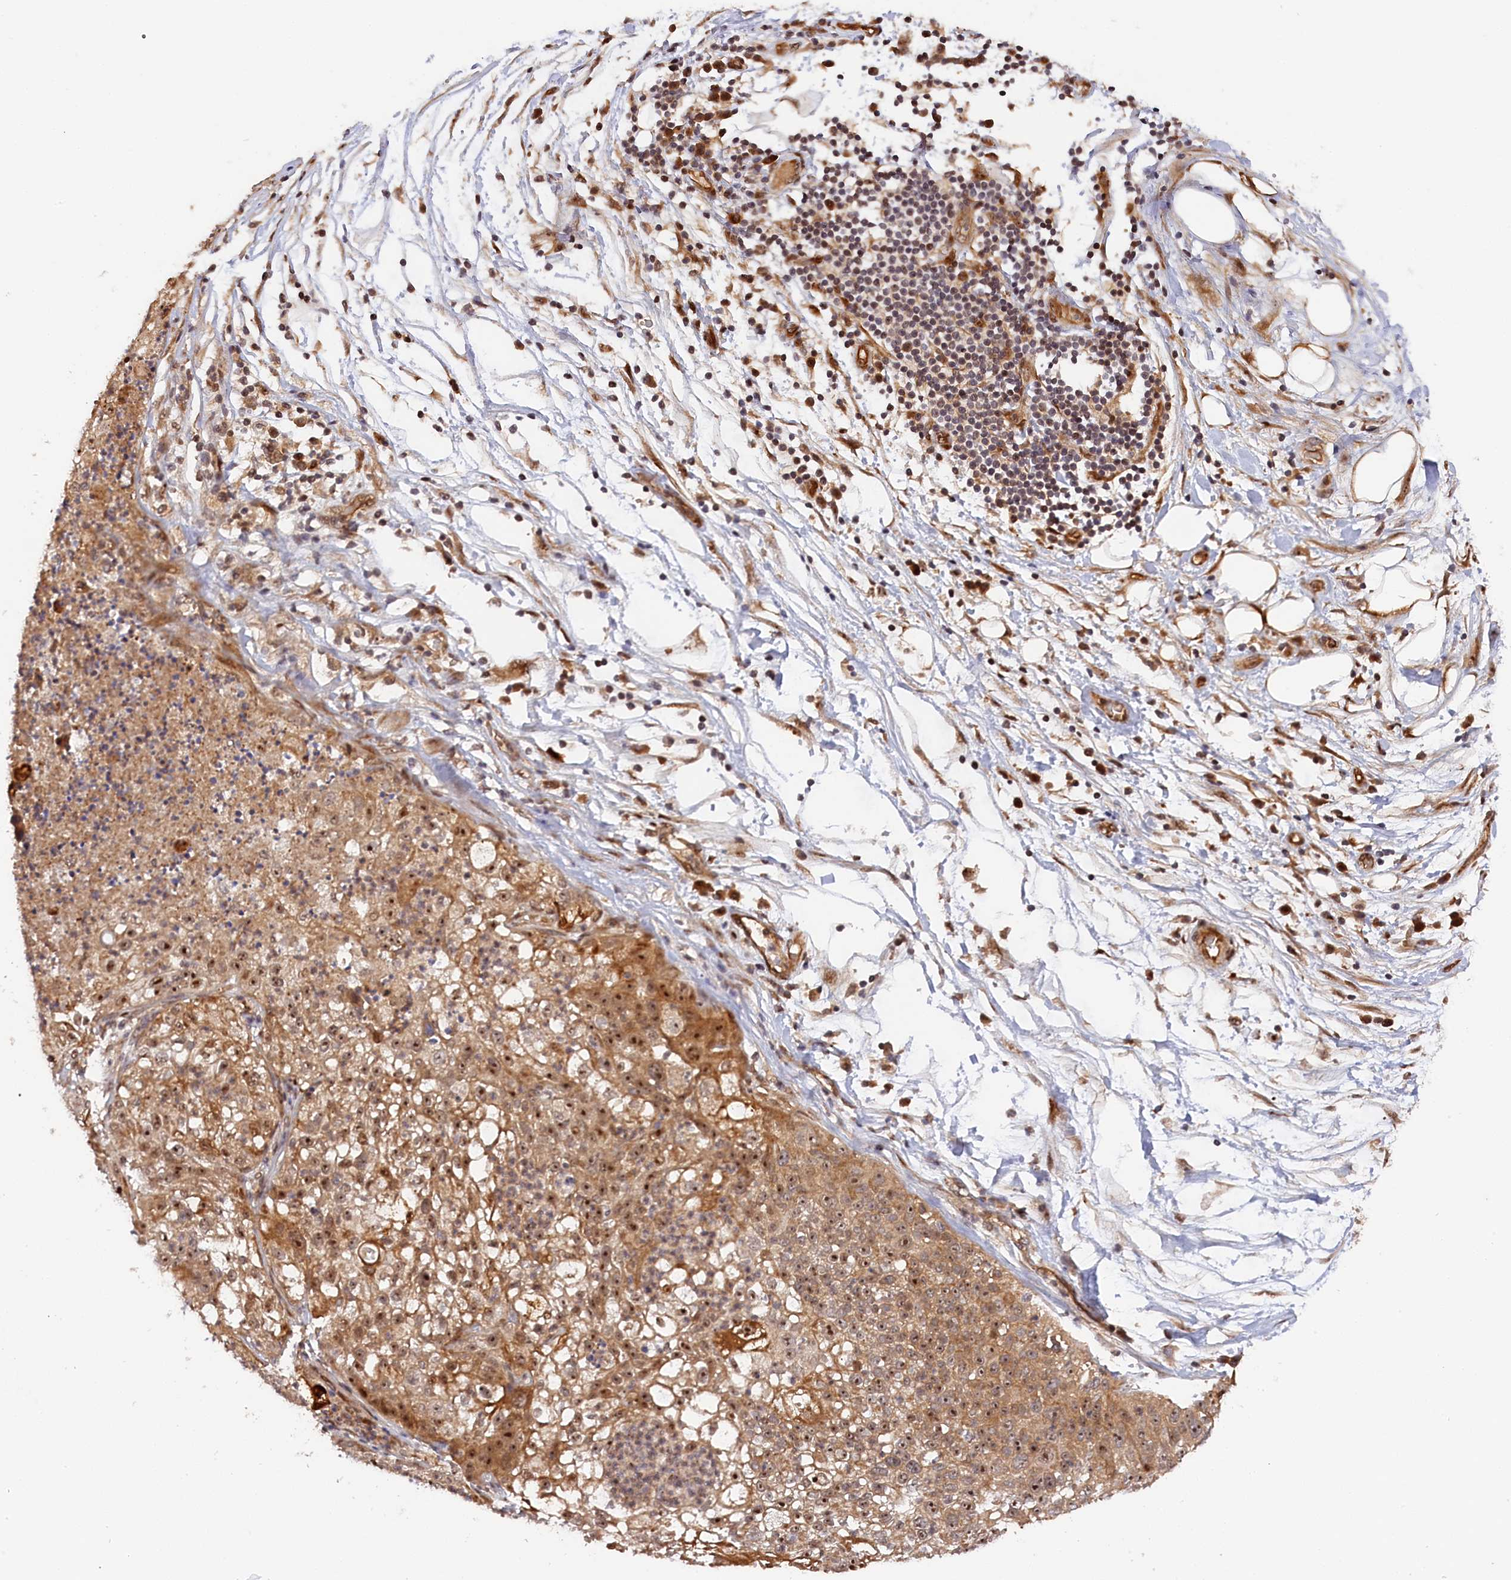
{"staining": {"intensity": "moderate", "quantity": ">75%", "location": "cytoplasmic/membranous,nuclear"}, "tissue": "lung cancer", "cell_type": "Tumor cells", "image_type": "cancer", "snomed": [{"axis": "morphology", "description": "Inflammation, NOS"}, {"axis": "morphology", "description": "Squamous cell carcinoma, NOS"}, {"axis": "topography", "description": "Lymph node"}, {"axis": "topography", "description": "Soft tissue"}, {"axis": "topography", "description": "Lung"}], "caption": "An immunohistochemistry (IHC) image of tumor tissue is shown. Protein staining in brown labels moderate cytoplasmic/membranous and nuclear positivity in squamous cell carcinoma (lung) within tumor cells. (DAB IHC with brightfield microscopy, high magnification).", "gene": "ANKRD24", "patient": {"sex": "male", "age": 66}}